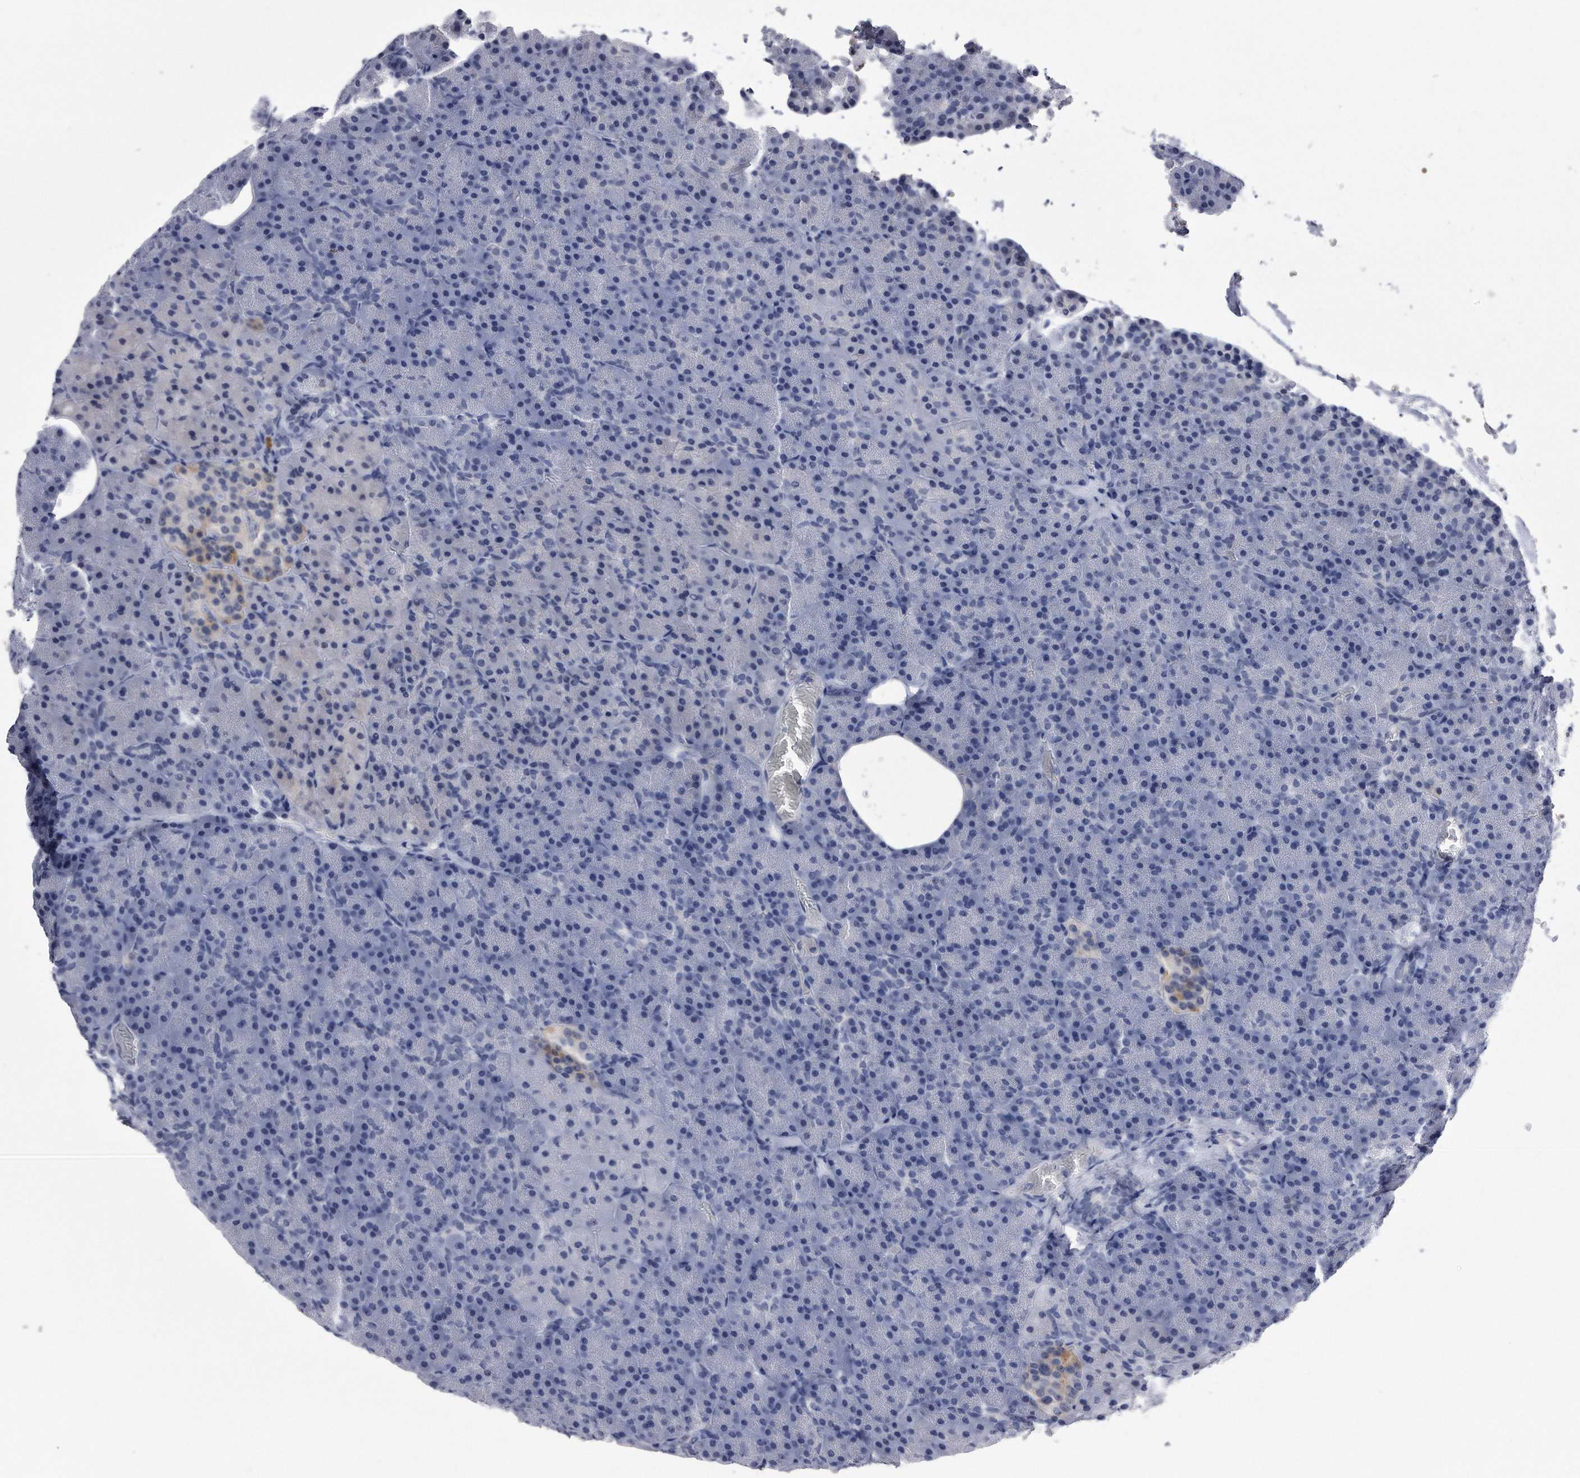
{"staining": {"intensity": "weak", "quantity": "<25%", "location": "nuclear"}, "tissue": "pancreas", "cell_type": "Exocrine glandular cells", "image_type": "normal", "snomed": [{"axis": "morphology", "description": "Normal tissue, NOS"}, {"axis": "morphology", "description": "Carcinoid, malignant, NOS"}, {"axis": "topography", "description": "Pancreas"}], "caption": "DAB immunohistochemical staining of unremarkable human pancreas reveals no significant expression in exocrine glandular cells.", "gene": "KCTD8", "patient": {"sex": "female", "age": 35}}